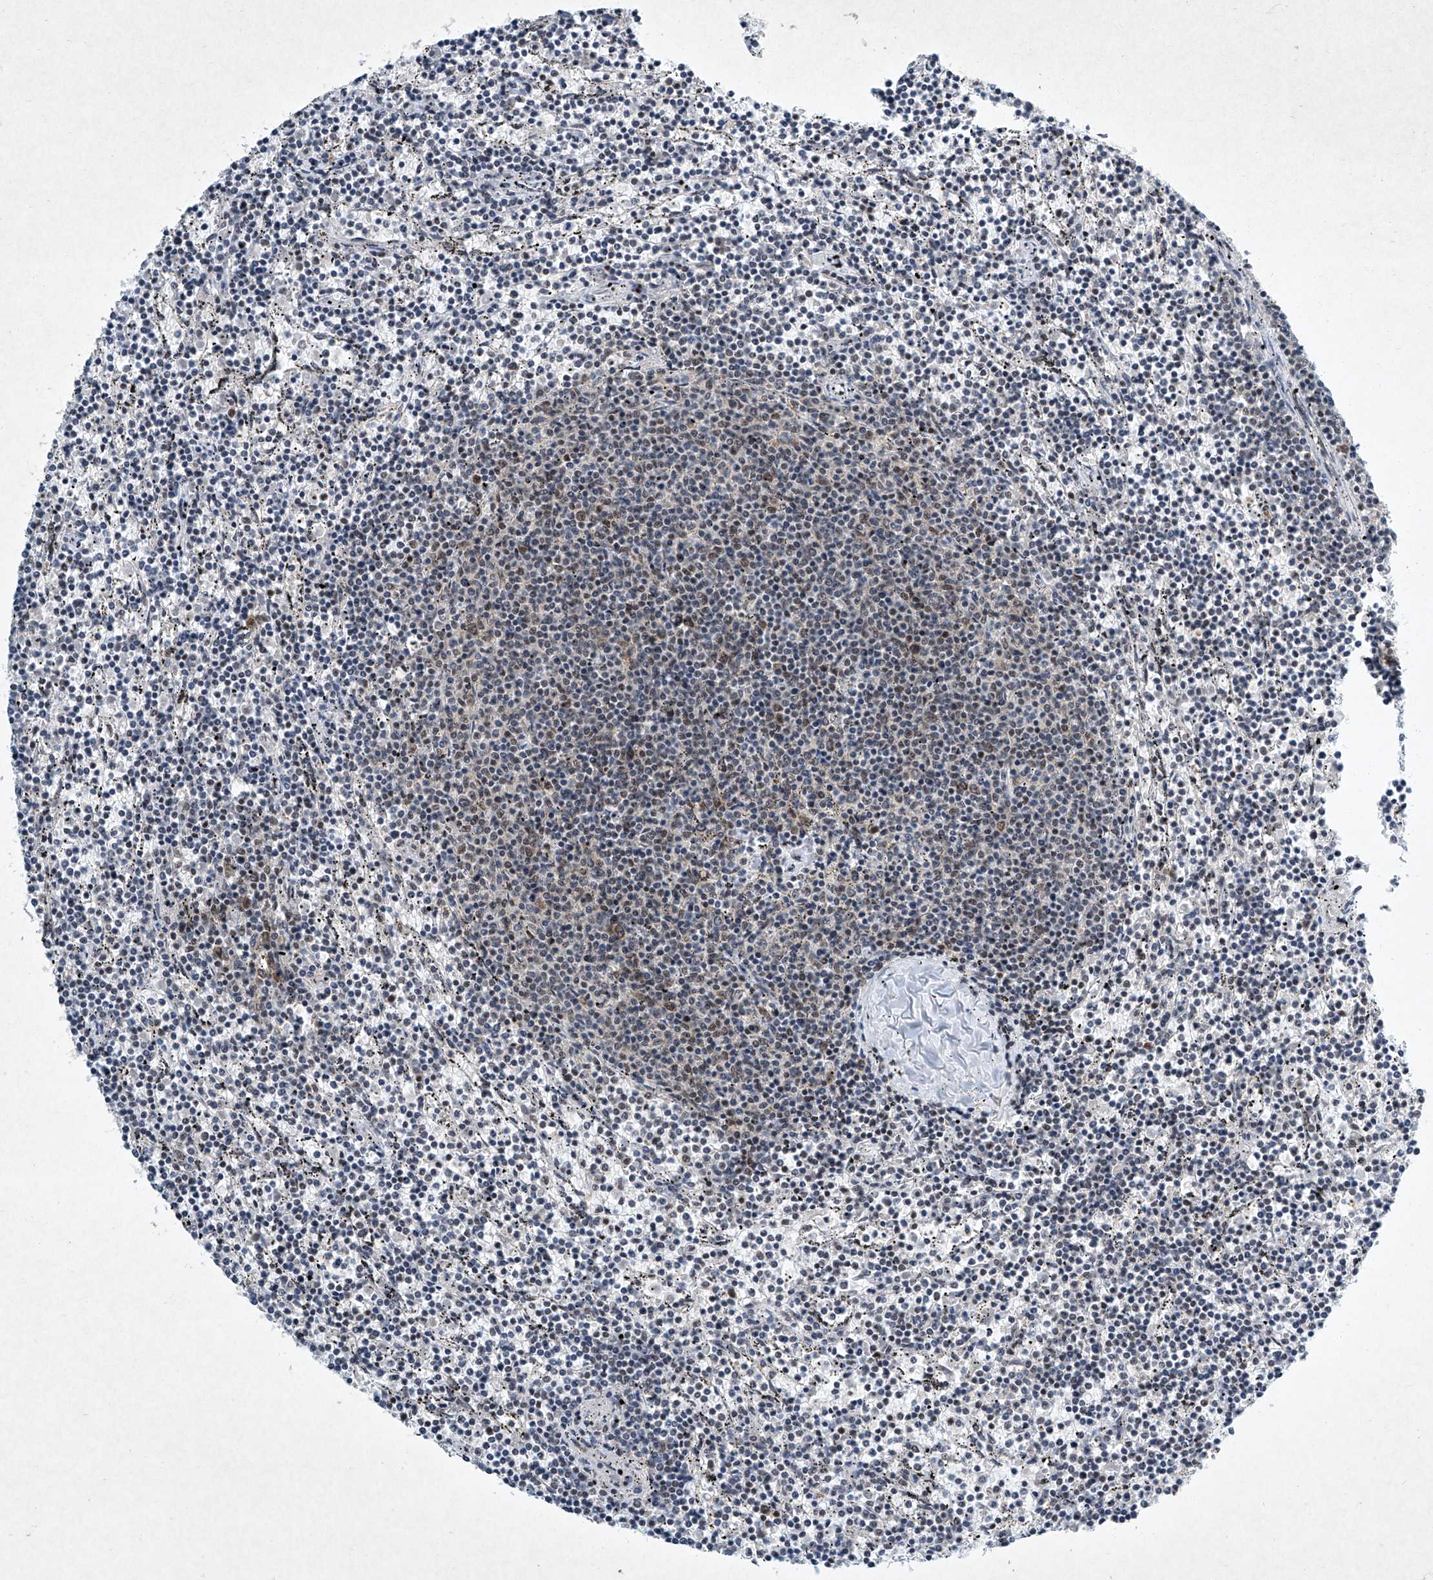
{"staining": {"intensity": "weak", "quantity": "<25%", "location": "nuclear"}, "tissue": "lymphoma", "cell_type": "Tumor cells", "image_type": "cancer", "snomed": [{"axis": "morphology", "description": "Malignant lymphoma, non-Hodgkin's type, Low grade"}, {"axis": "topography", "description": "Spleen"}], "caption": "Immunohistochemical staining of human low-grade malignant lymphoma, non-Hodgkin's type reveals no significant positivity in tumor cells. Brightfield microscopy of immunohistochemistry stained with DAB (3,3'-diaminobenzidine) (brown) and hematoxylin (blue), captured at high magnification.", "gene": "TFDP1", "patient": {"sex": "female", "age": 50}}